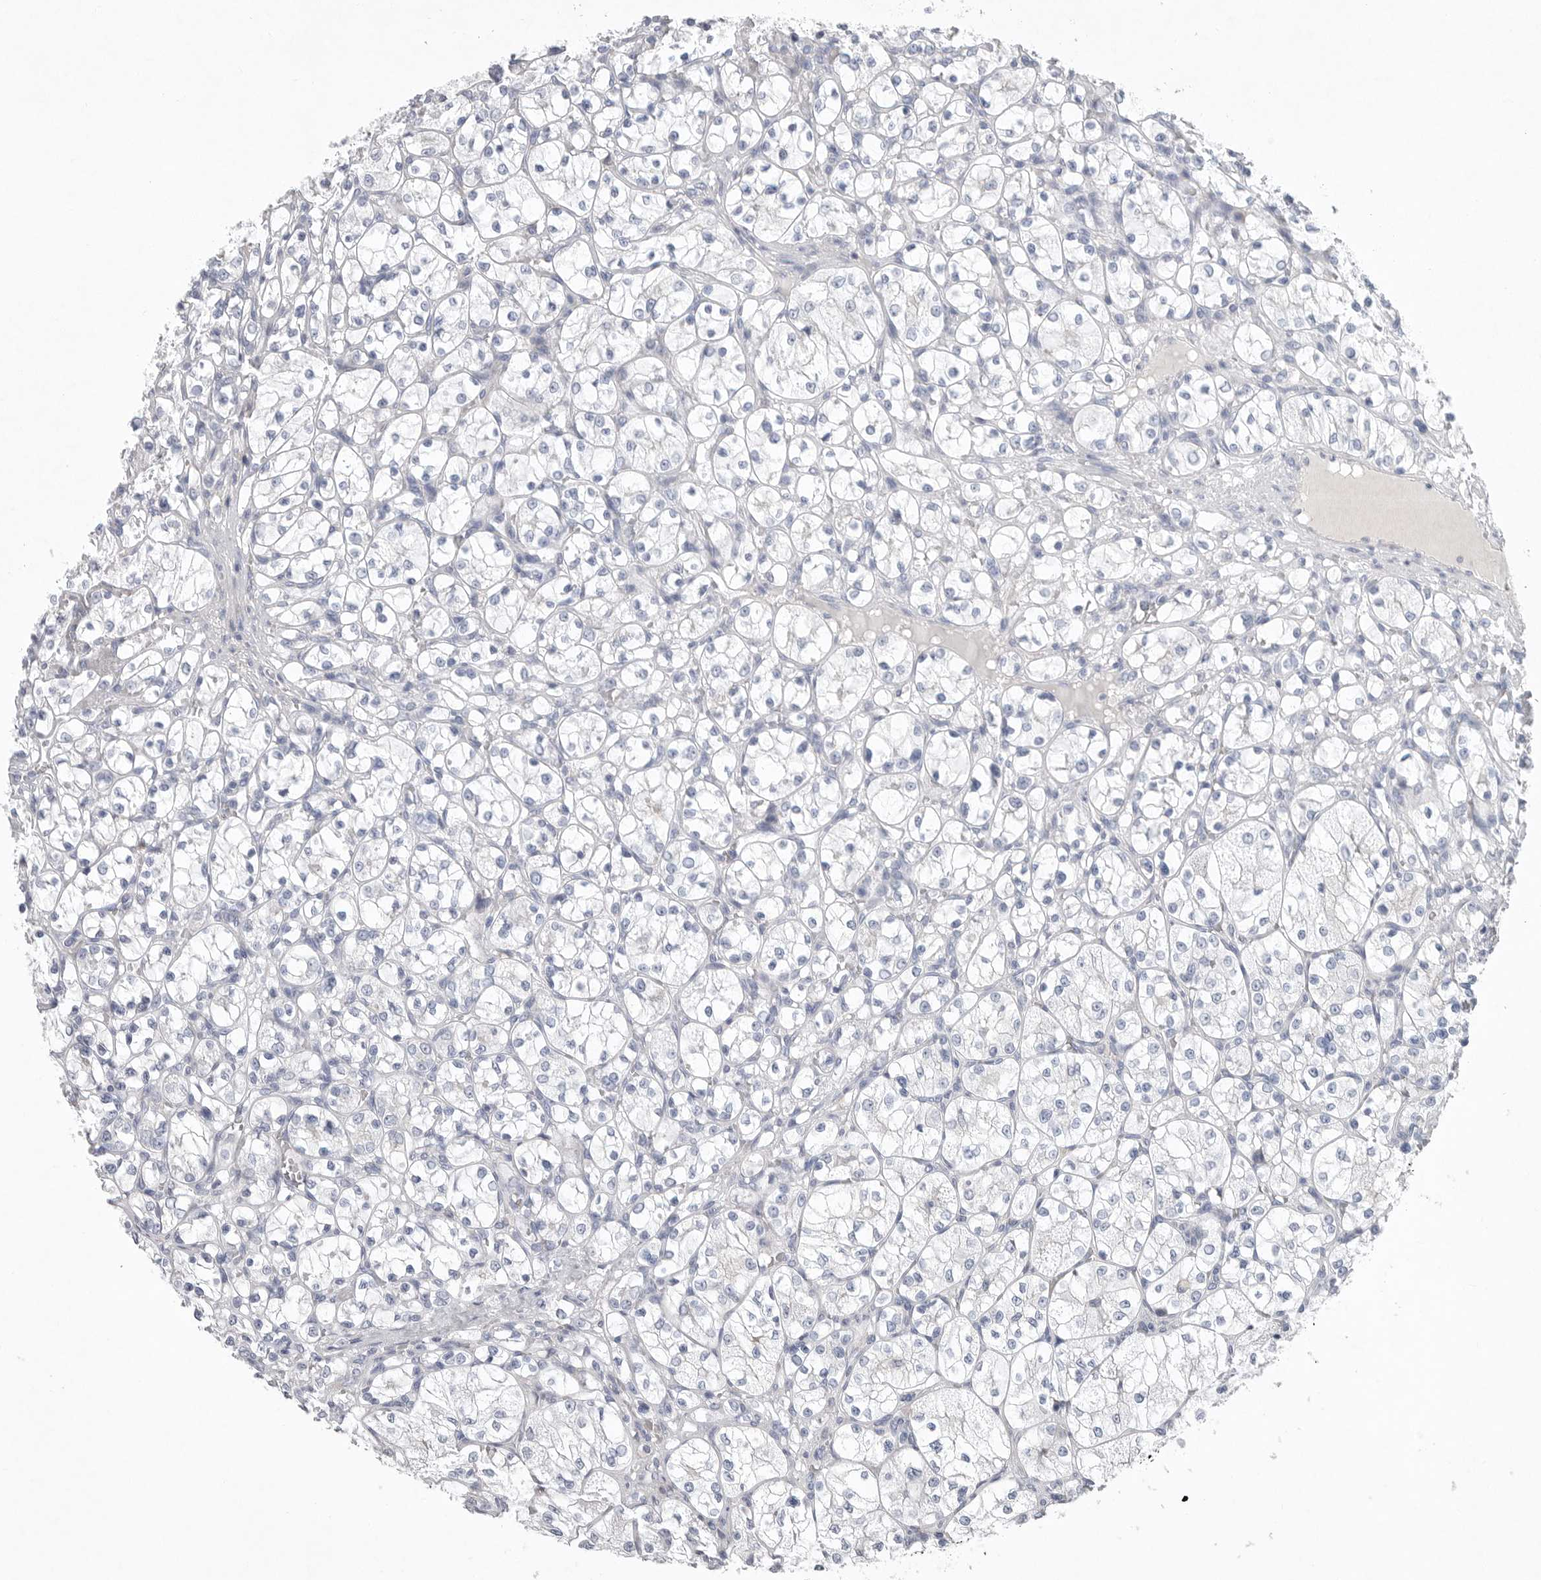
{"staining": {"intensity": "negative", "quantity": "none", "location": "none"}, "tissue": "renal cancer", "cell_type": "Tumor cells", "image_type": "cancer", "snomed": [{"axis": "morphology", "description": "Adenocarcinoma, NOS"}, {"axis": "topography", "description": "Kidney"}], "caption": "Tumor cells show no significant protein expression in adenocarcinoma (renal).", "gene": "CAMK2B", "patient": {"sex": "female", "age": 69}}